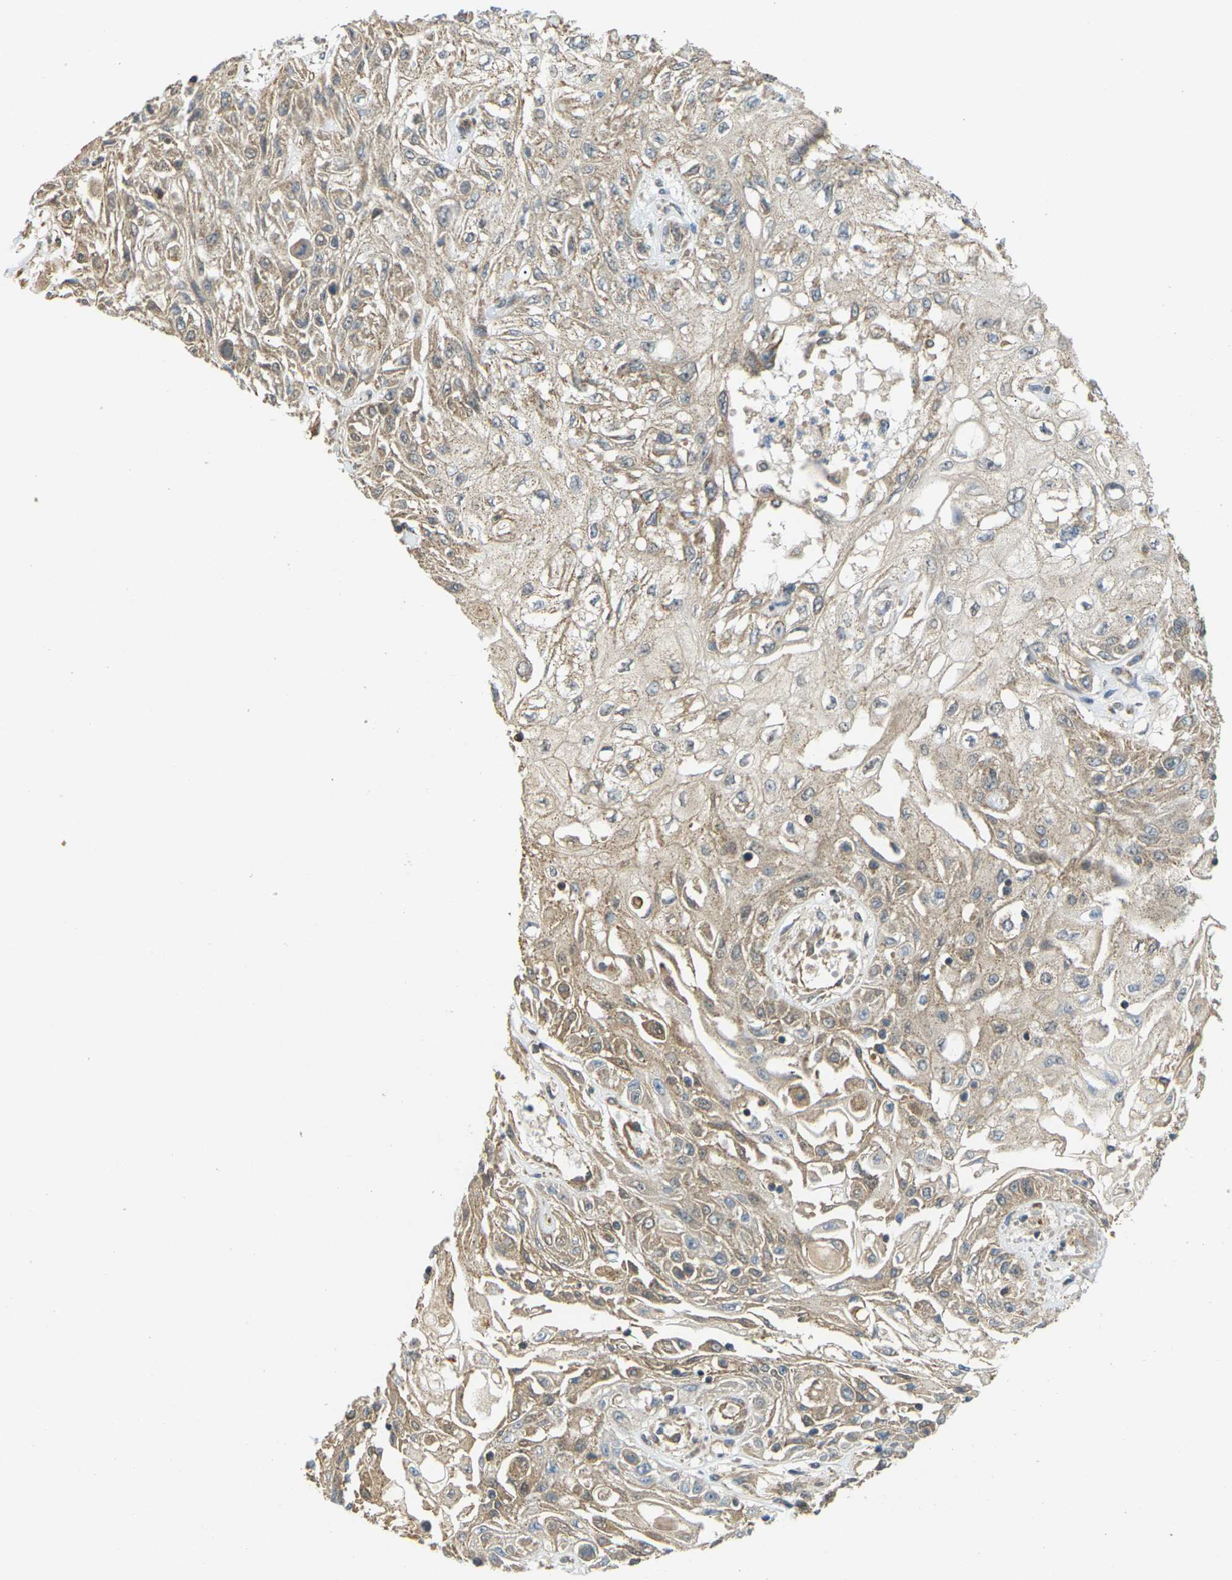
{"staining": {"intensity": "moderate", "quantity": ">75%", "location": "cytoplasmic/membranous"}, "tissue": "skin cancer", "cell_type": "Tumor cells", "image_type": "cancer", "snomed": [{"axis": "morphology", "description": "Squamous cell carcinoma, NOS"}, {"axis": "topography", "description": "Skin"}], "caption": "Immunohistochemical staining of skin squamous cell carcinoma demonstrates medium levels of moderate cytoplasmic/membranous protein staining in about >75% of tumor cells.", "gene": "KSR1", "patient": {"sex": "male", "age": 75}}